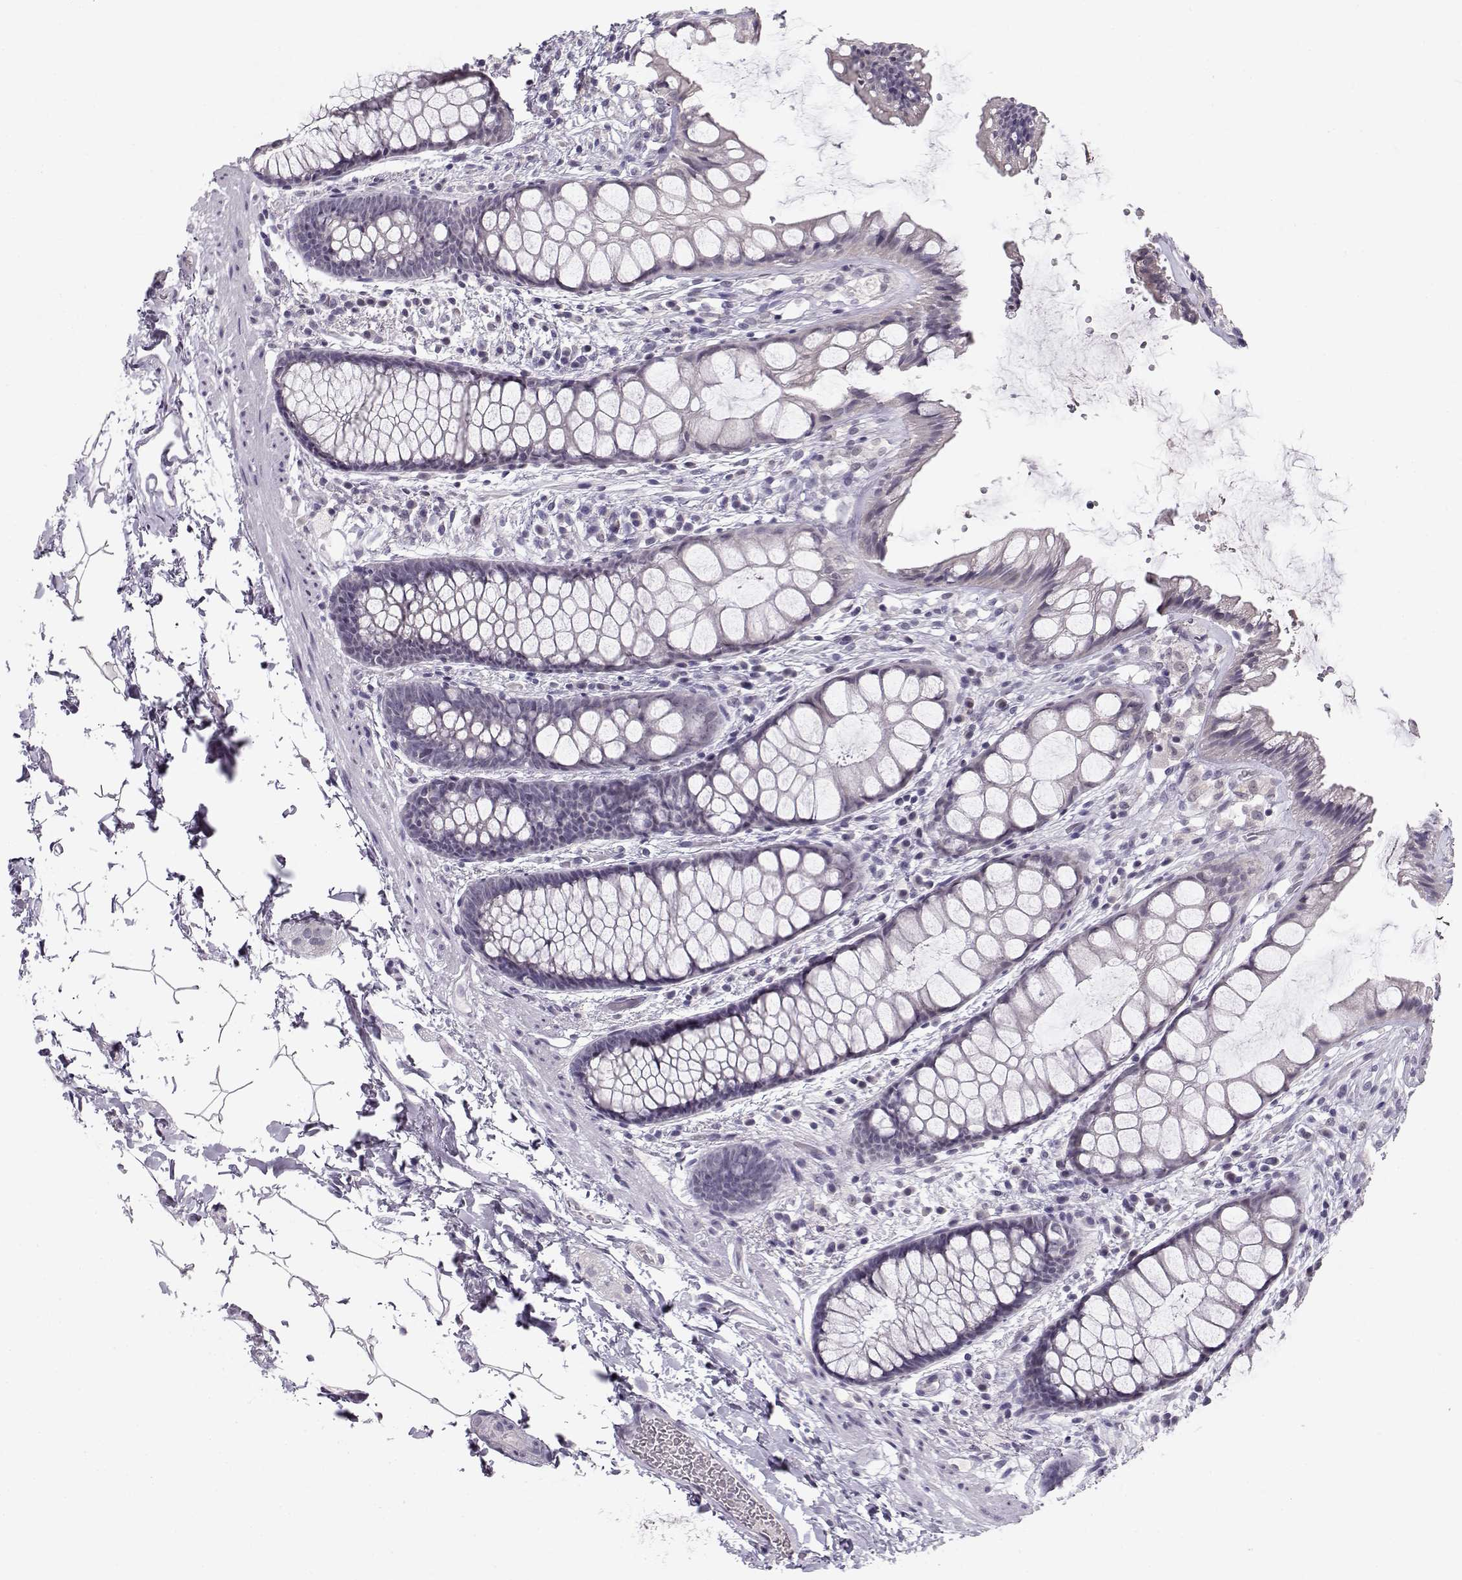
{"staining": {"intensity": "negative", "quantity": "none", "location": "none"}, "tissue": "rectum", "cell_type": "Glandular cells", "image_type": "normal", "snomed": [{"axis": "morphology", "description": "Normal tissue, NOS"}, {"axis": "topography", "description": "Rectum"}], "caption": "Immunohistochemistry (IHC) micrograph of unremarkable rectum stained for a protein (brown), which exhibits no staining in glandular cells. The staining was performed using DAB to visualize the protein expression in brown, while the nuclei were stained in blue with hematoxylin (Magnification: 20x).", "gene": "C16orf86", "patient": {"sex": "female", "age": 62}}